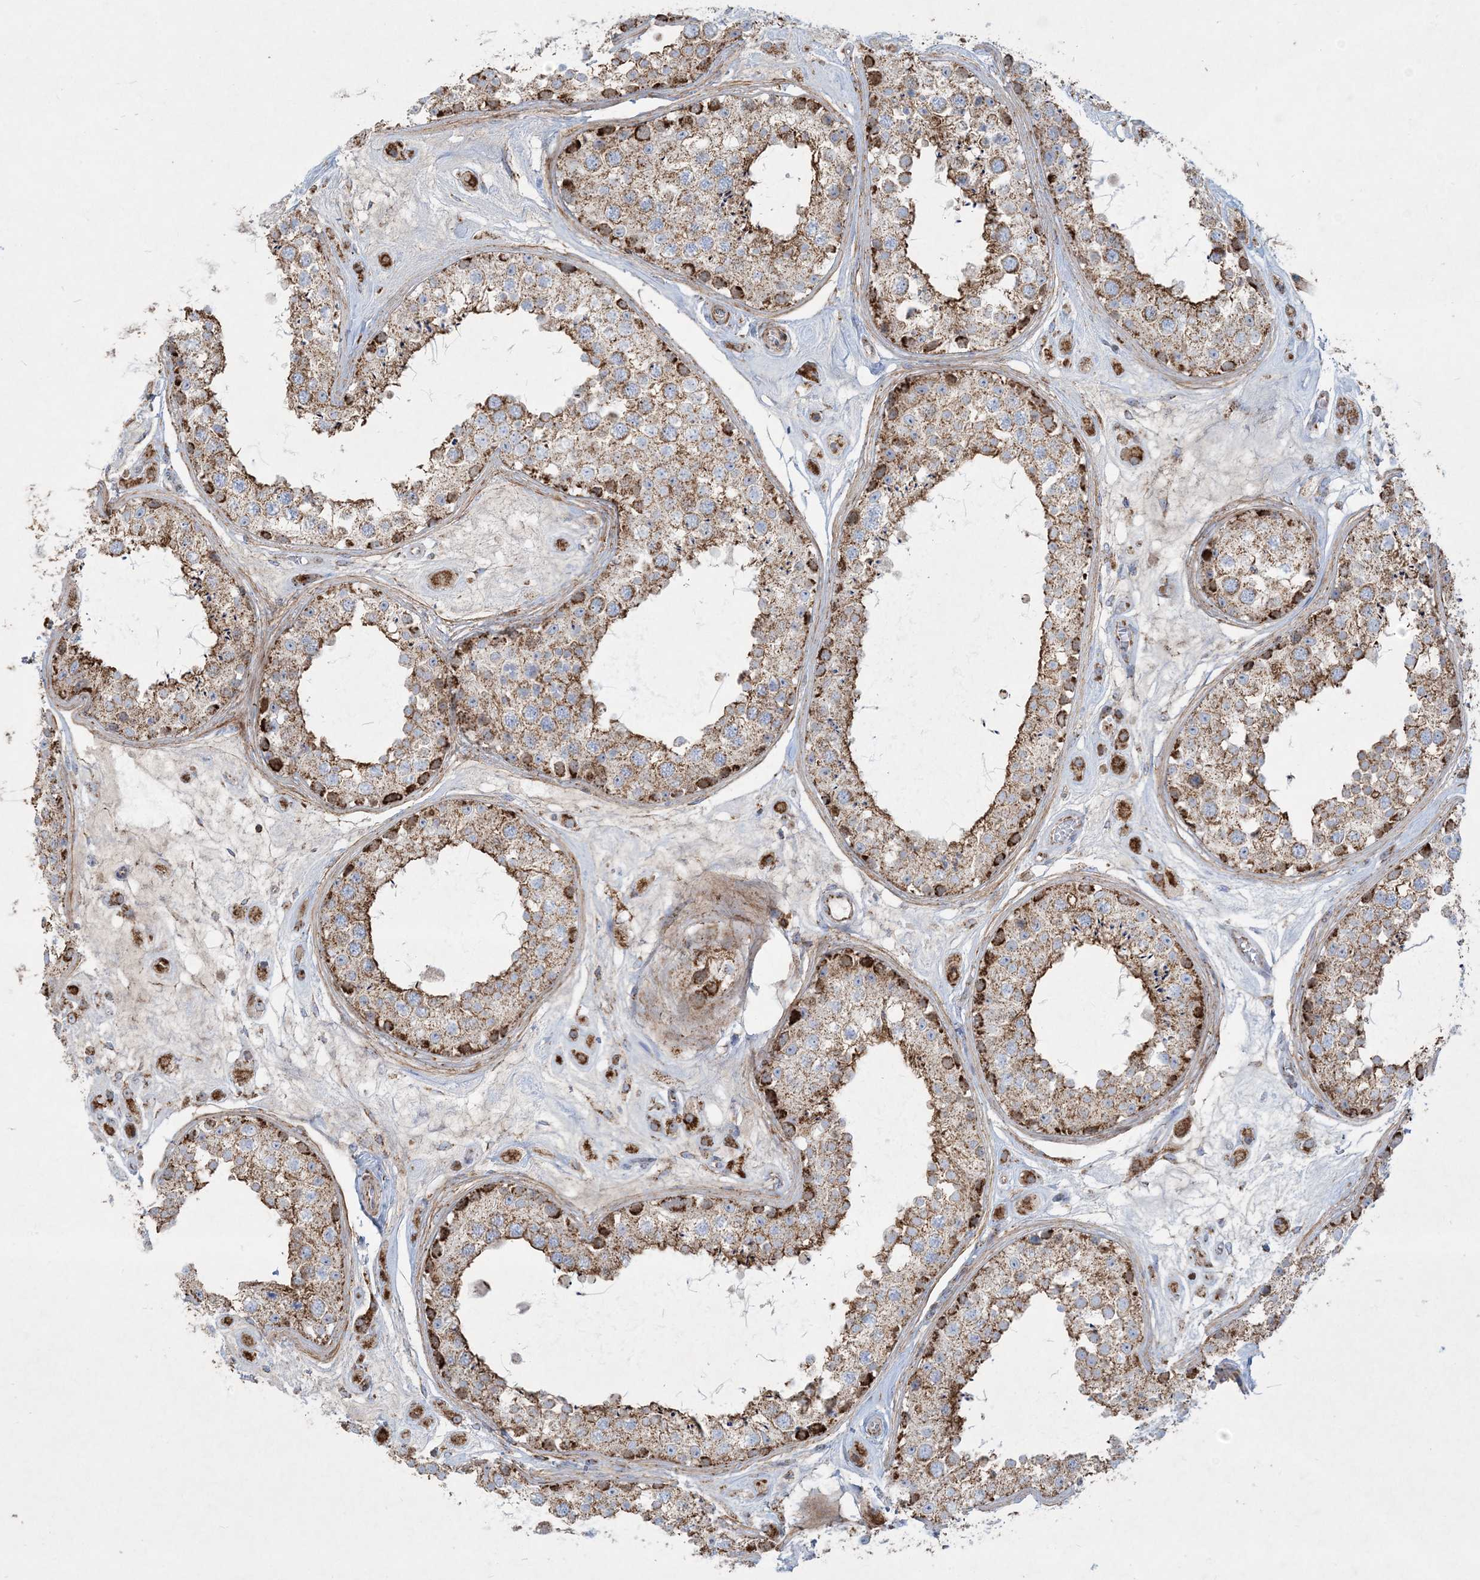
{"staining": {"intensity": "moderate", "quantity": ">75%", "location": "cytoplasmic/membranous"}, "tissue": "testis", "cell_type": "Cells in seminiferous ducts", "image_type": "normal", "snomed": [{"axis": "morphology", "description": "Normal tissue, NOS"}, {"axis": "topography", "description": "Testis"}], "caption": "Immunohistochemical staining of unremarkable testis reveals moderate cytoplasmic/membranous protein staining in approximately >75% of cells in seminiferous ducts. The protein of interest is stained brown, and the nuclei are stained in blue (DAB IHC with brightfield microscopy, high magnification).", "gene": "BEND4", "patient": {"sex": "male", "age": 25}}